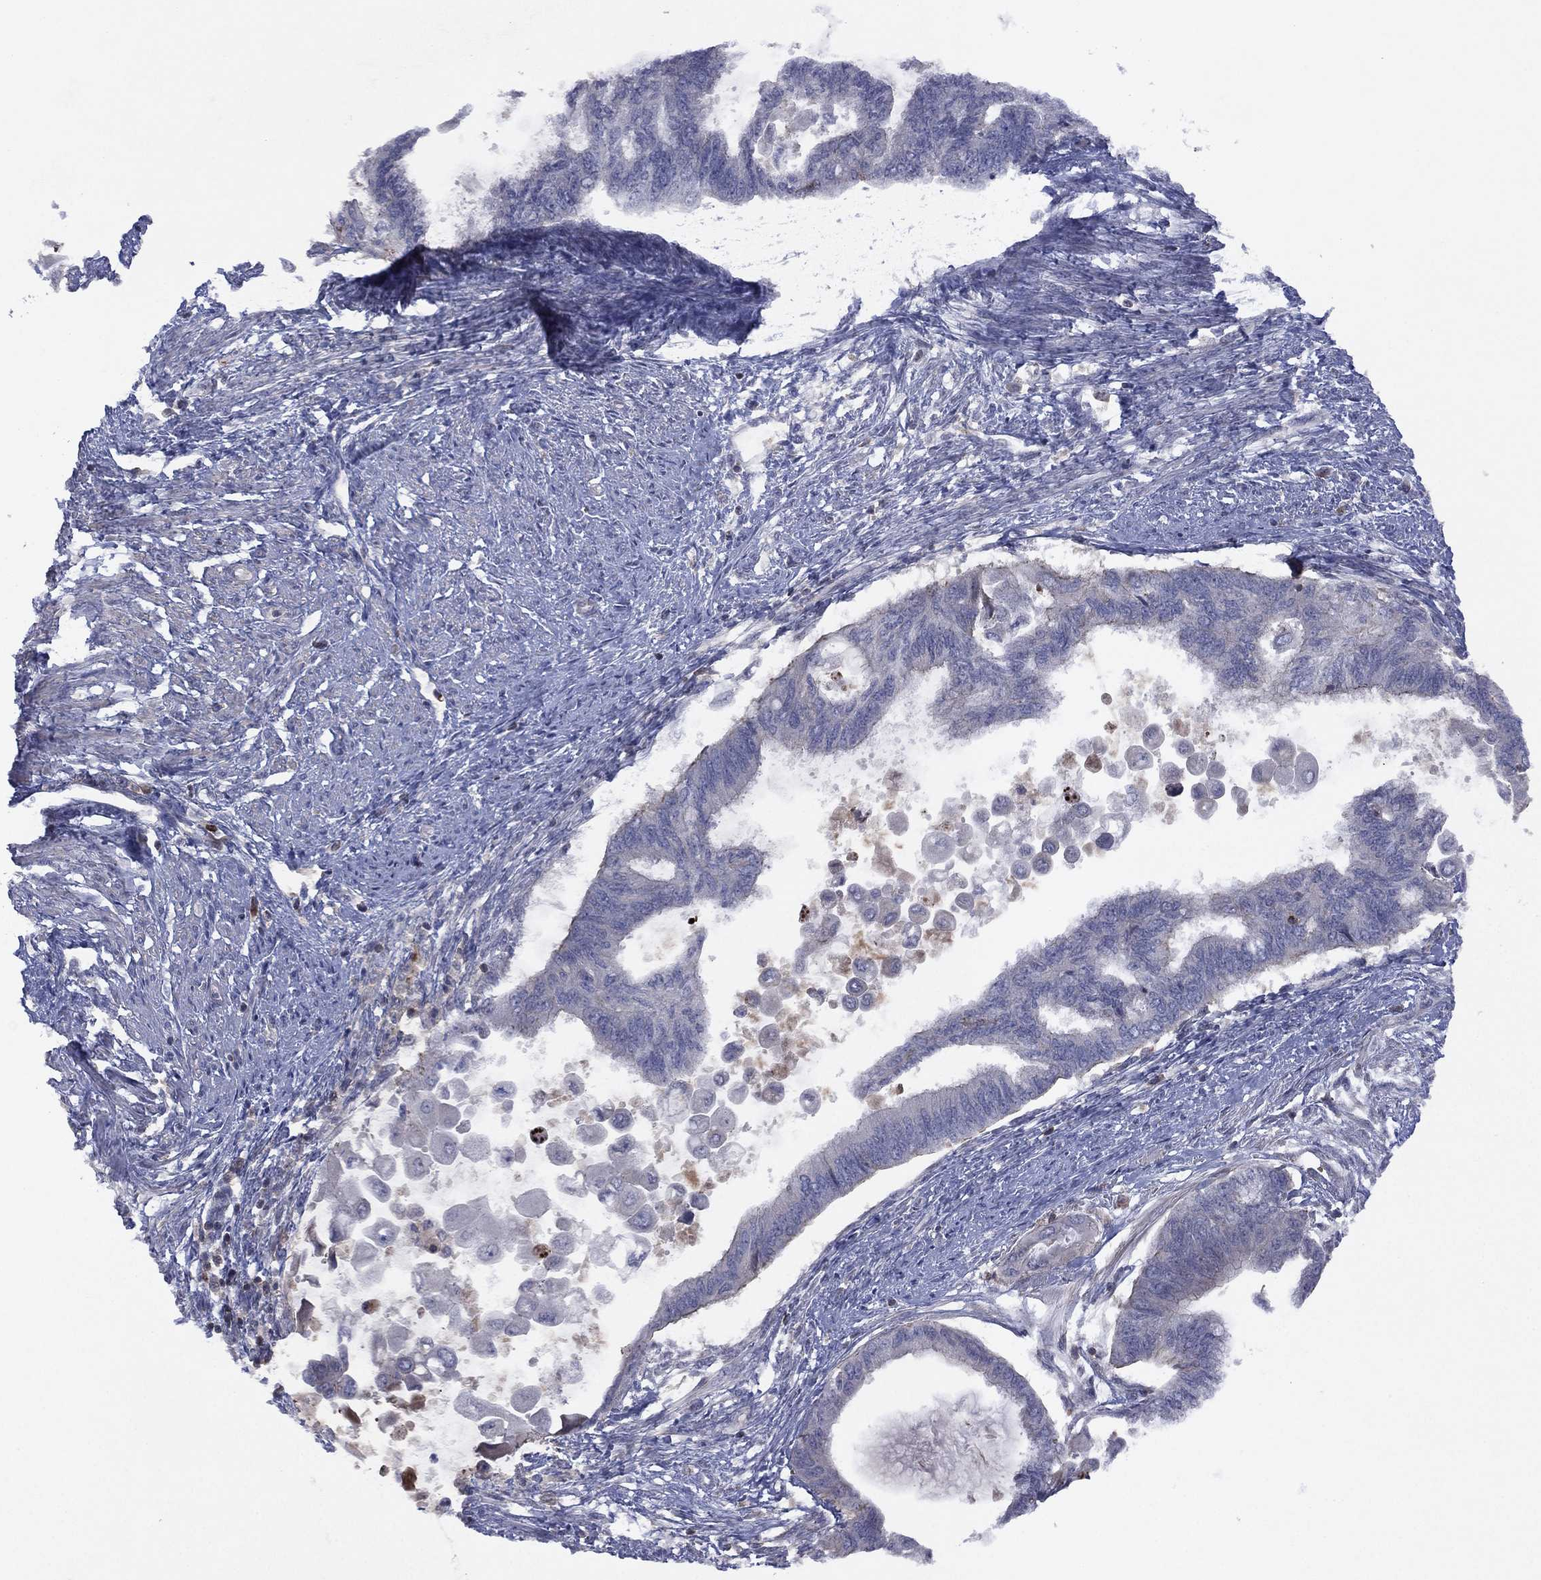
{"staining": {"intensity": "negative", "quantity": "none", "location": "none"}, "tissue": "endometrial cancer", "cell_type": "Tumor cells", "image_type": "cancer", "snomed": [{"axis": "morphology", "description": "Adenocarcinoma, NOS"}, {"axis": "topography", "description": "Endometrium"}], "caption": "Immunohistochemistry of human endometrial cancer shows no positivity in tumor cells.", "gene": "DOCK8", "patient": {"sex": "female", "age": 86}}